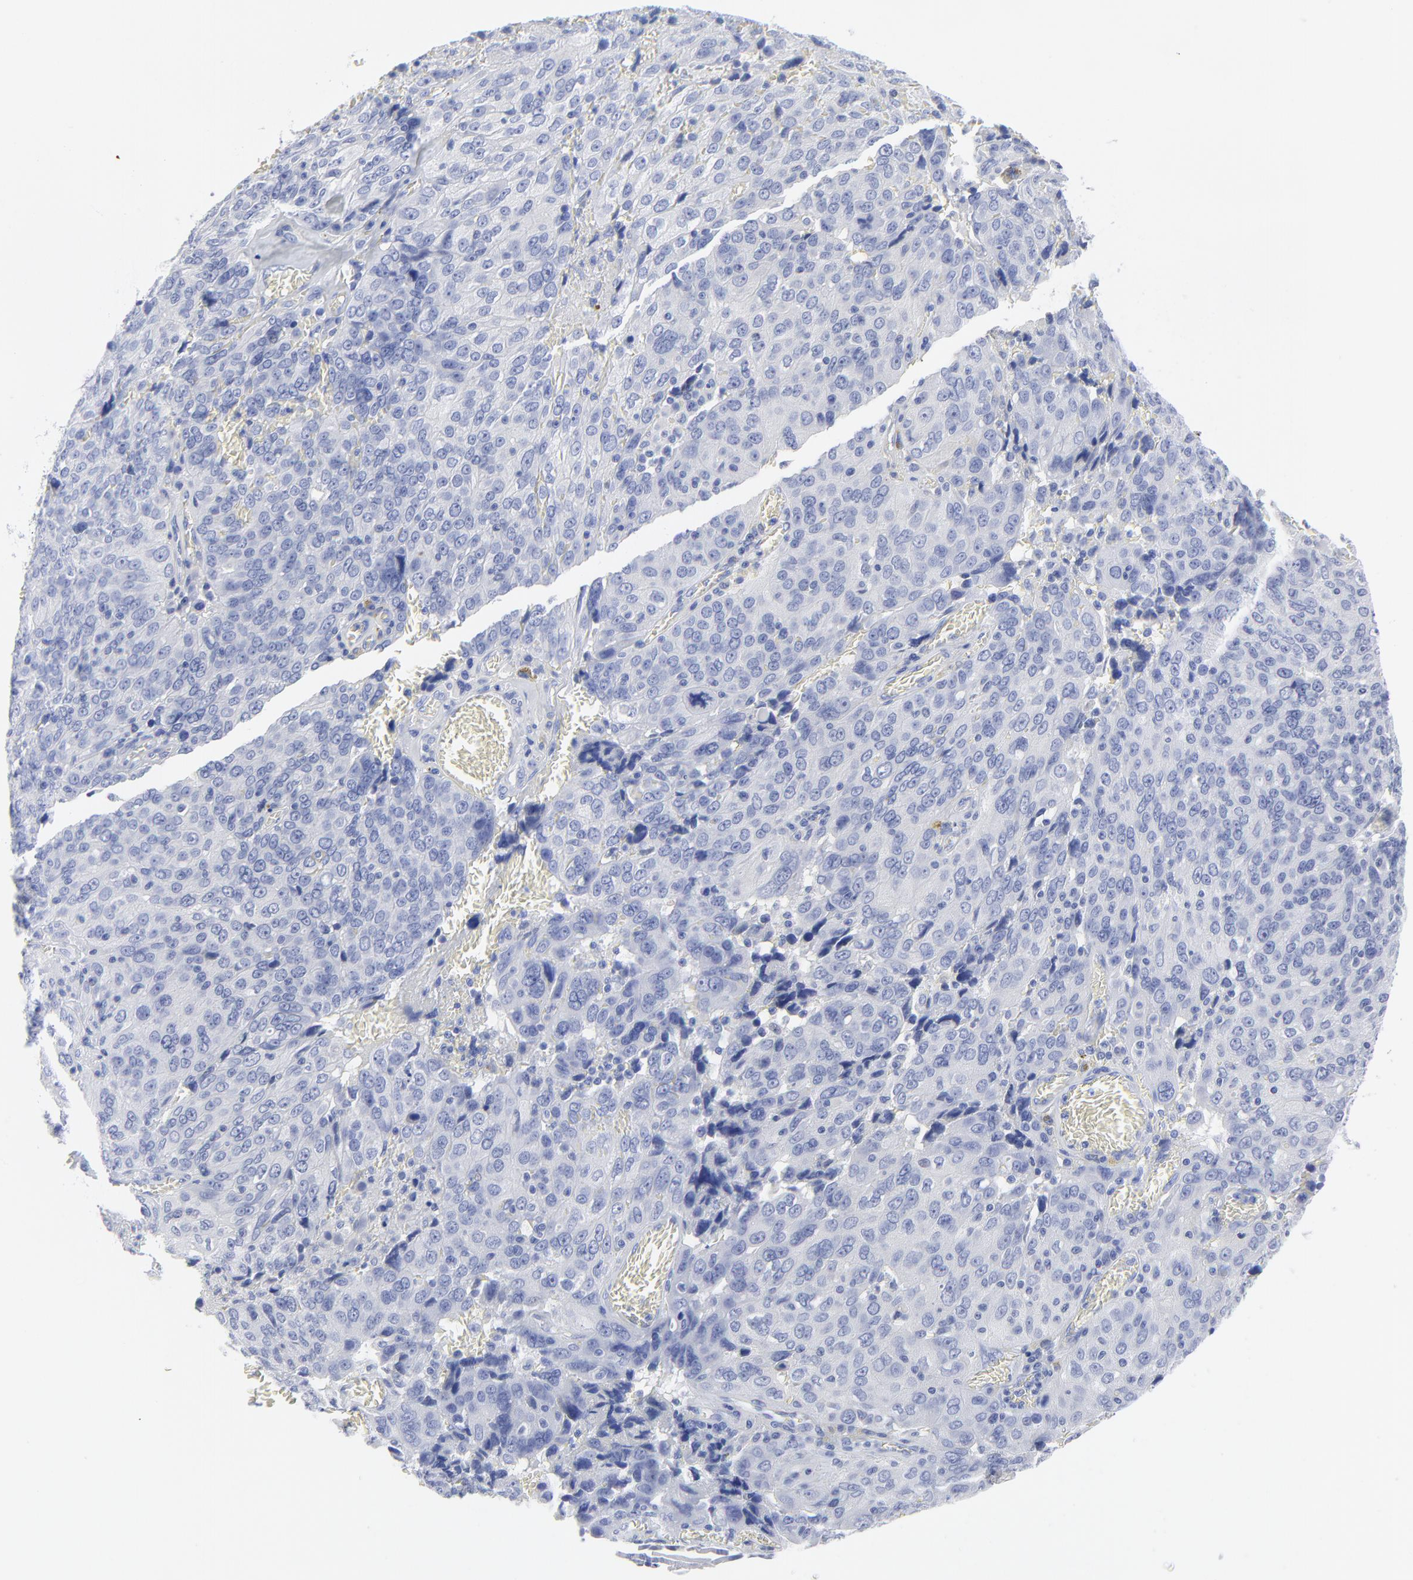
{"staining": {"intensity": "negative", "quantity": "none", "location": "none"}, "tissue": "ovarian cancer", "cell_type": "Tumor cells", "image_type": "cancer", "snomed": [{"axis": "morphology", "description": "Carcinoma, endometroid"}, {"axis": "topography", "description": "Ovary"}], "caption": "Immunohistochemistry (IHC) image of neoplastic tissue: human ovarian cancer stained with DAB demonstrates no significant protein staining in tumor cells.", "gene": "PSD3", "patient": {"sex": "female", "age": 75}}